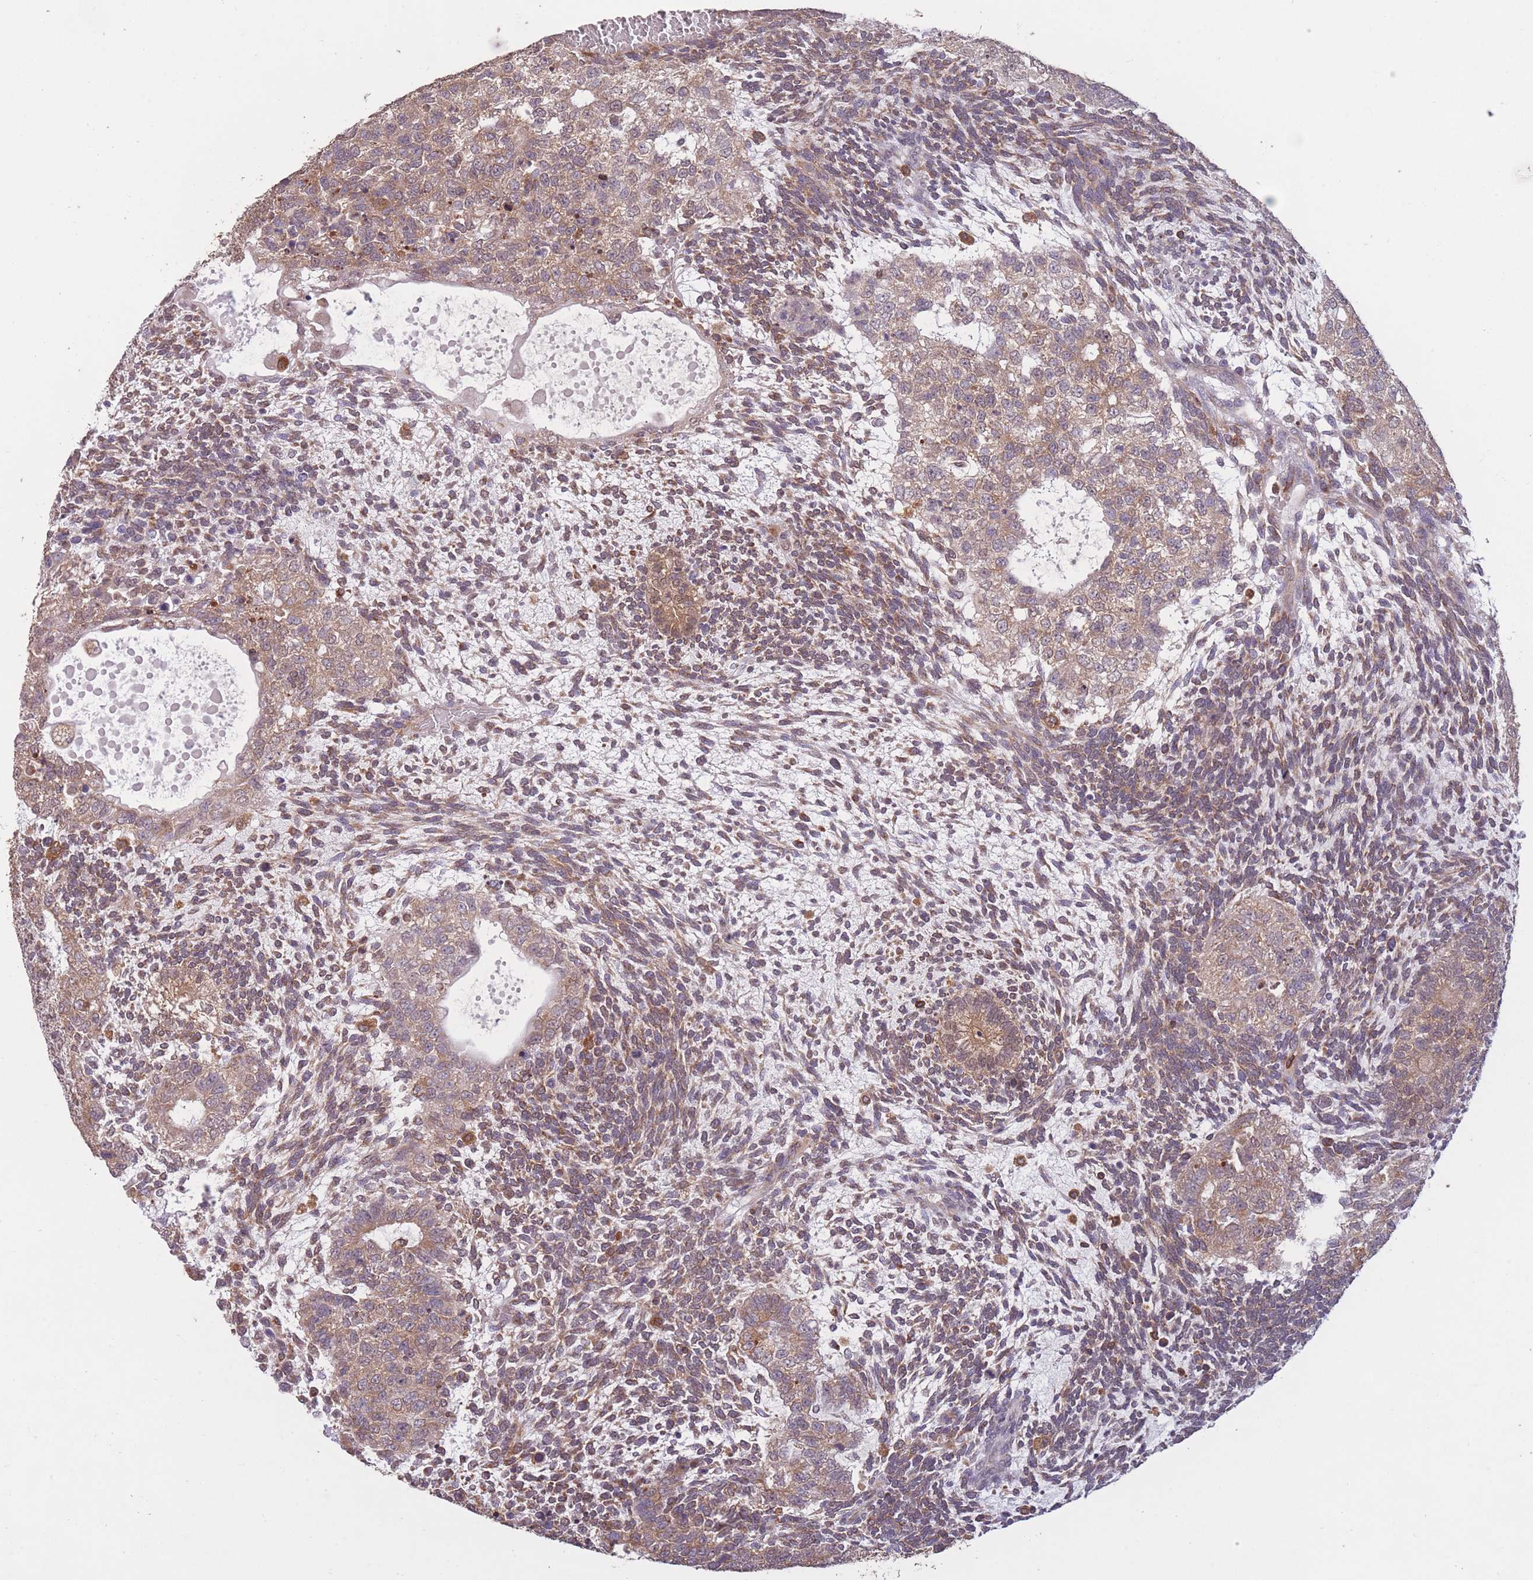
{"staining": {"intensity": "weak", "quantity": ">75%", "location": "cytoplasmic/membranous"}, "tissue": "testis cancer", "cell_type": "Tumor cells", "image_type": "cancer", "snomed": [{"axis": "morphology", "description": "Carcinoma, Embryonal, NOS"}, {"axis": "topography", "description": "Testis"}], "caption": "IHC image of neoplastic tissue: embryonal carcinoma (testis) stained using immunohistochemistry exhibits low levels of weak protein expression localized specifically in the cytoplasmic/membranous of tumor cells, appearing as a cytoplasmic/membranous brown color.", "gene": "GMIP", "patient": {"sex": "male", "age": 23}}